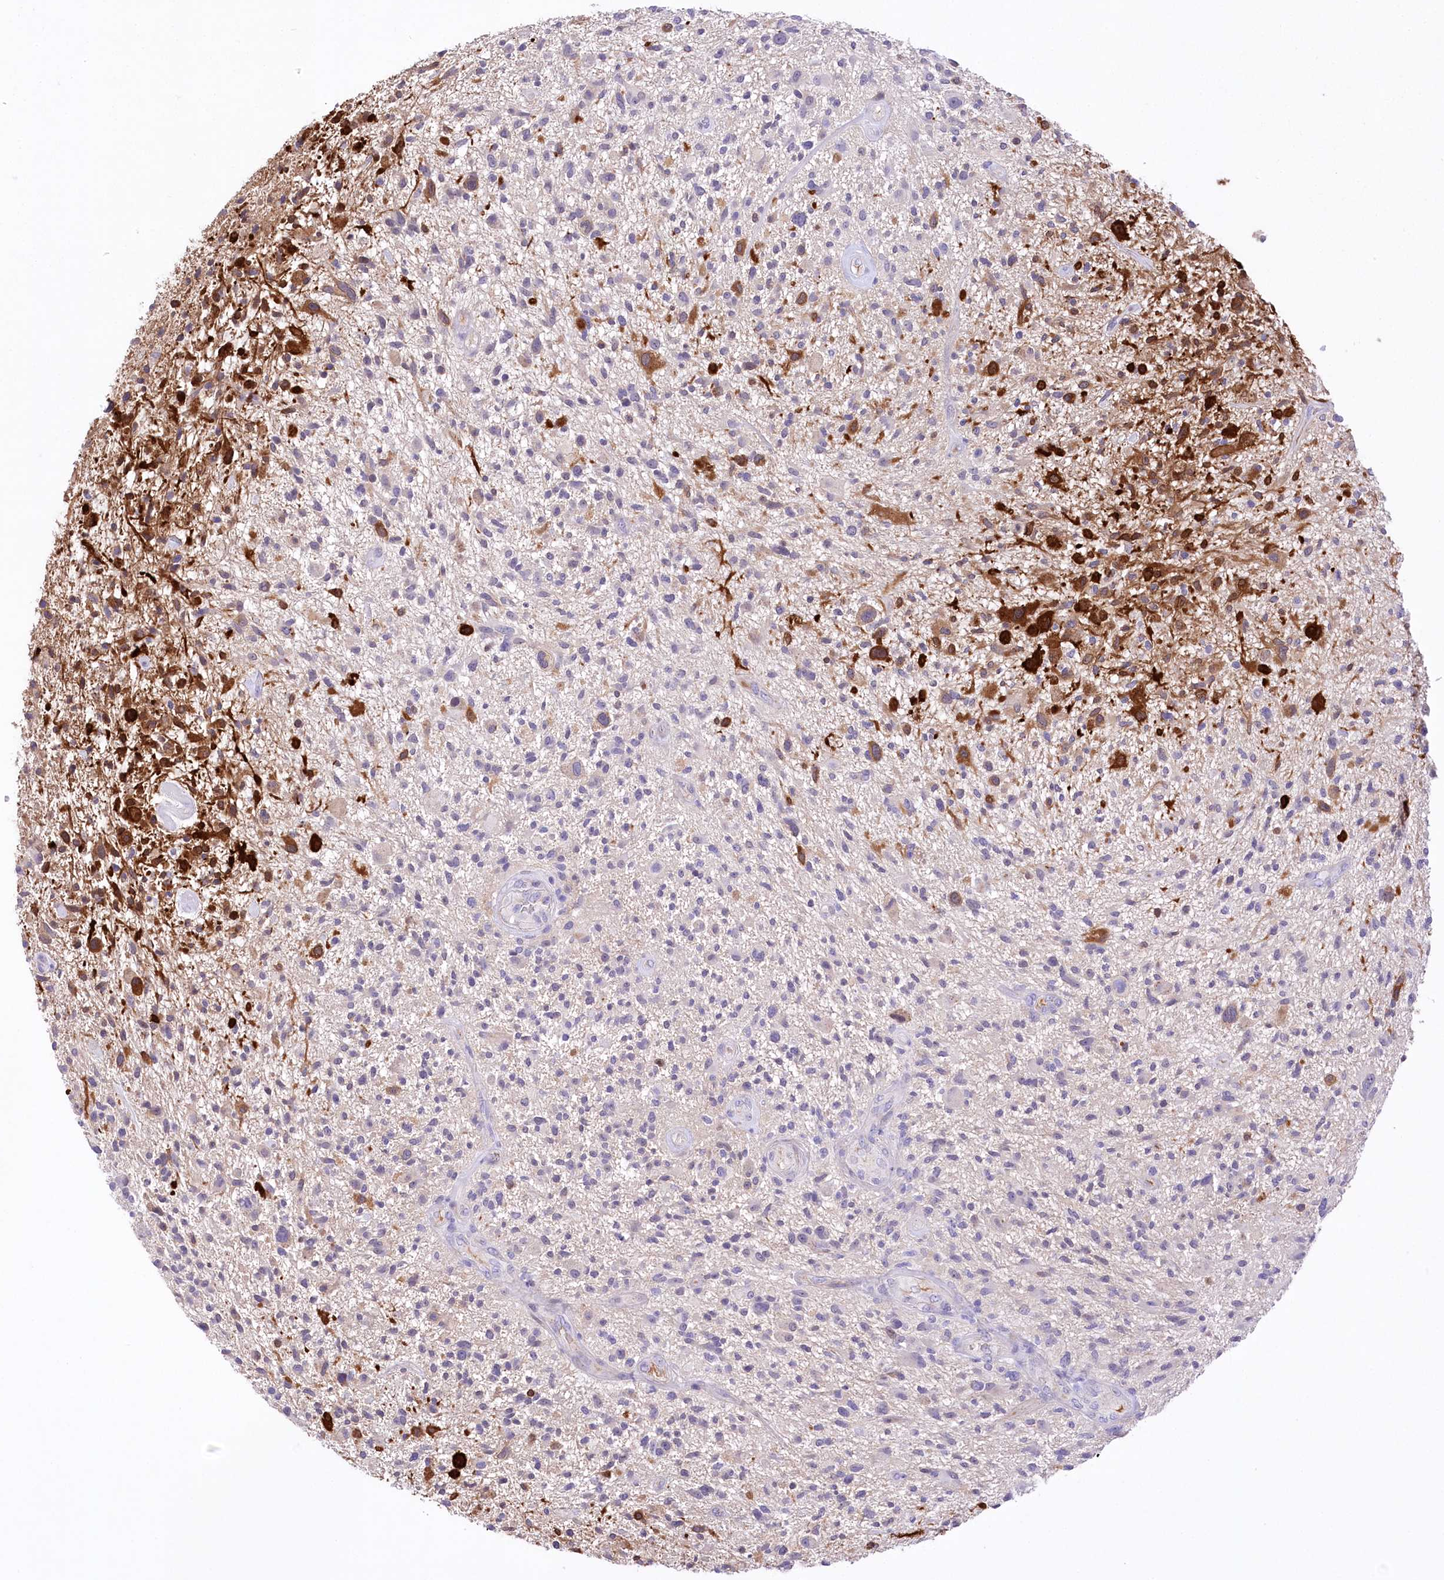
{"staining": {"intensity": "moderate", "quantity": "<25%", "location": "cytoplasmic/membranous"}, "tissue": "glioma", "cell_type": "Tumor cells", "image_type": "cancer", "snomed": [{"axis": "morphology", "description": "Glioma, malignant, High grade"}, {"axis": "topography", "description": "Brain"}], "caption": "An image showing moderate cytoplasmic/membranous expression in about <25% of tumor cells in malignant high-grade glioma, as visualized by brown immunohistochemical staining.", "gene": "CEP164", "patient": {"sex": "male", "age": 47}}